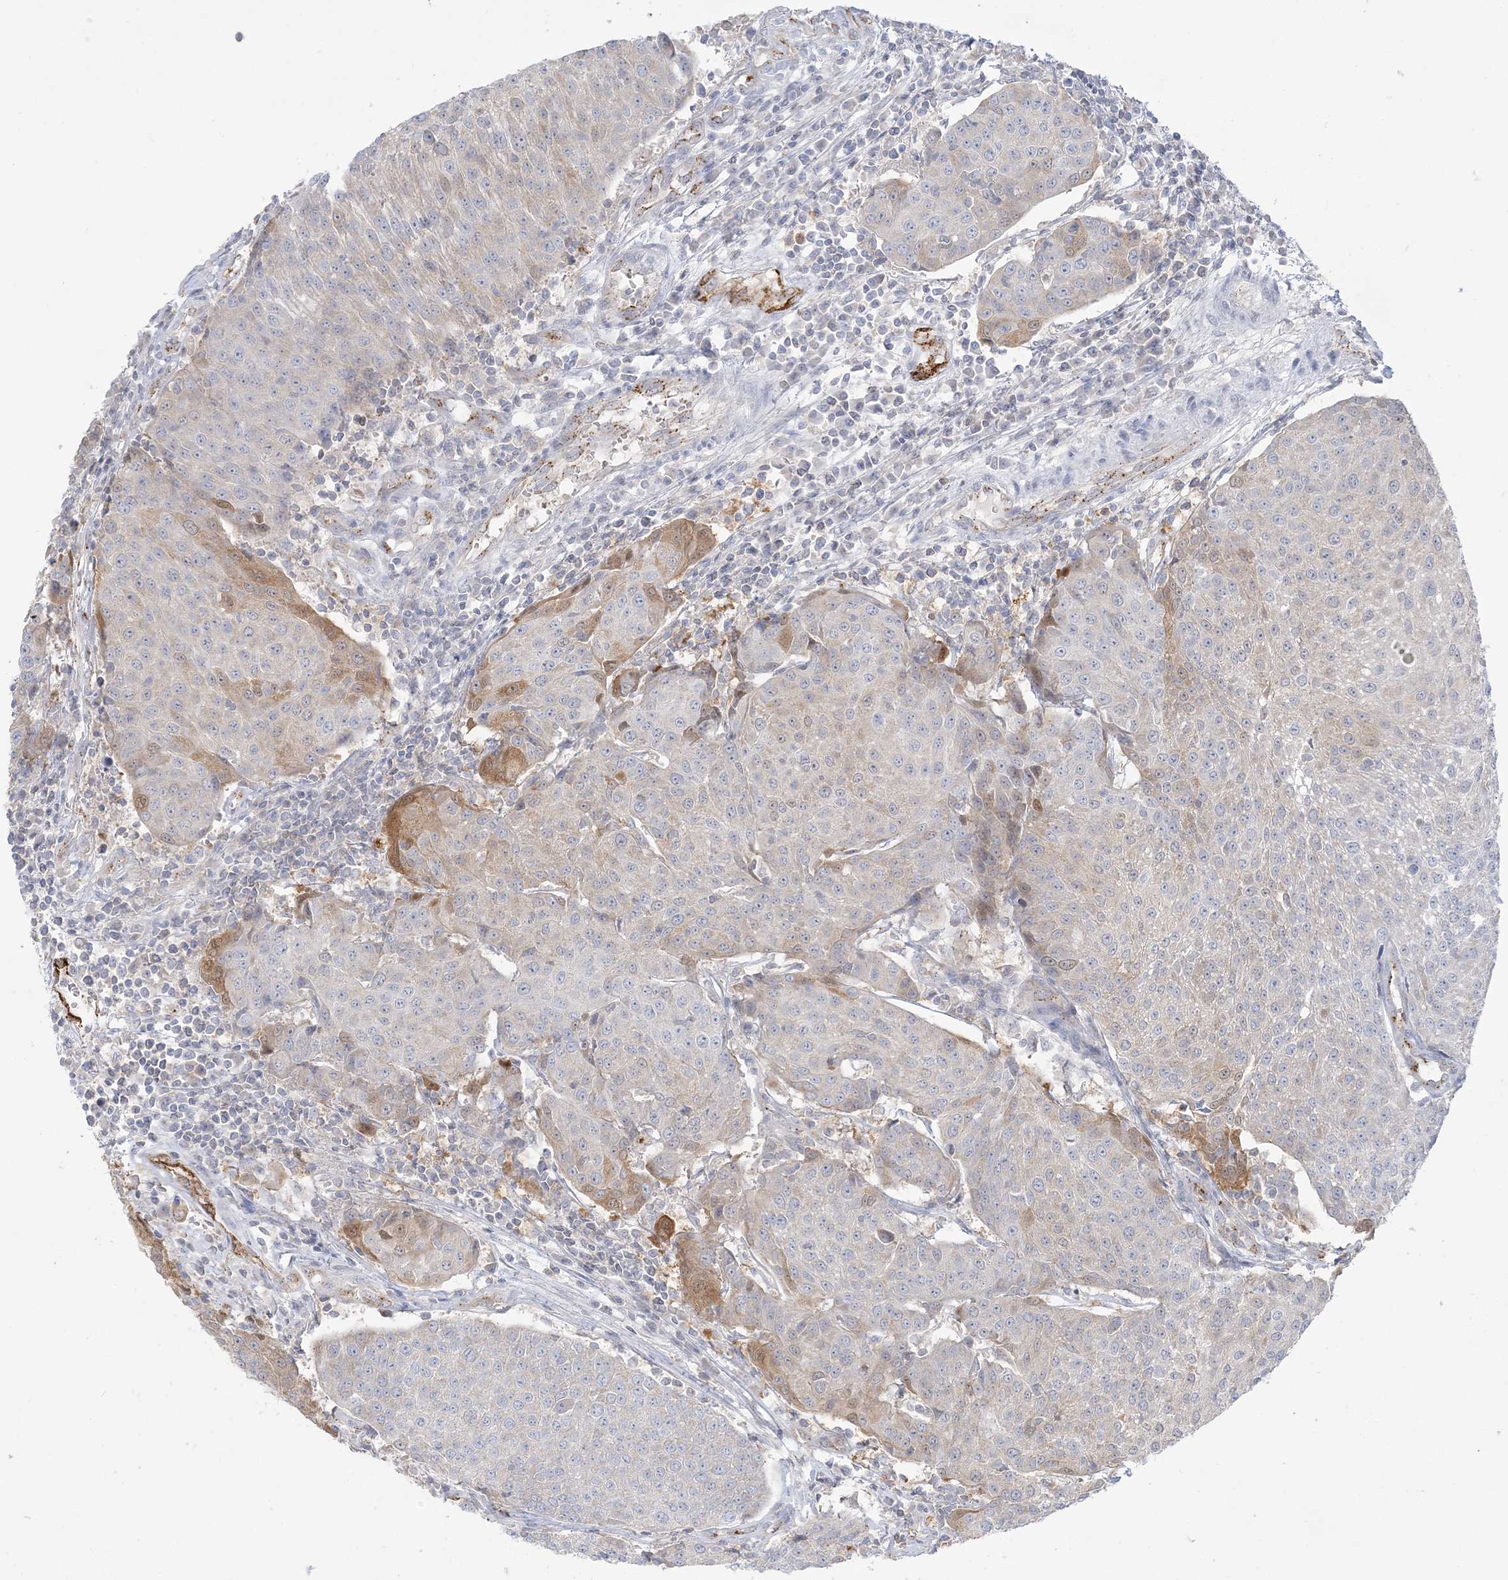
{"staining": {"intensity": "moderate", "quantity": "<25%", "location": "cytoplasmic/membranous"}, "tissue": "urothelial cancer", "cell_type": "Tumor cells", "image_type": "cancer", "snomed": [{"axis": "morphology", "description": "Urothelial carcinoma, High grade"}, {"axis": "topography", "description": "Urinary bladder"}], "caption": "DAB immunohistochemical staining of high-grade urothelial carcinoma displays moderate cytoplasmic/membranous protein positivity in about <25% of tumor cells.", "gene": "INPP1", "patient": {"sex": "female", "age": 85}}